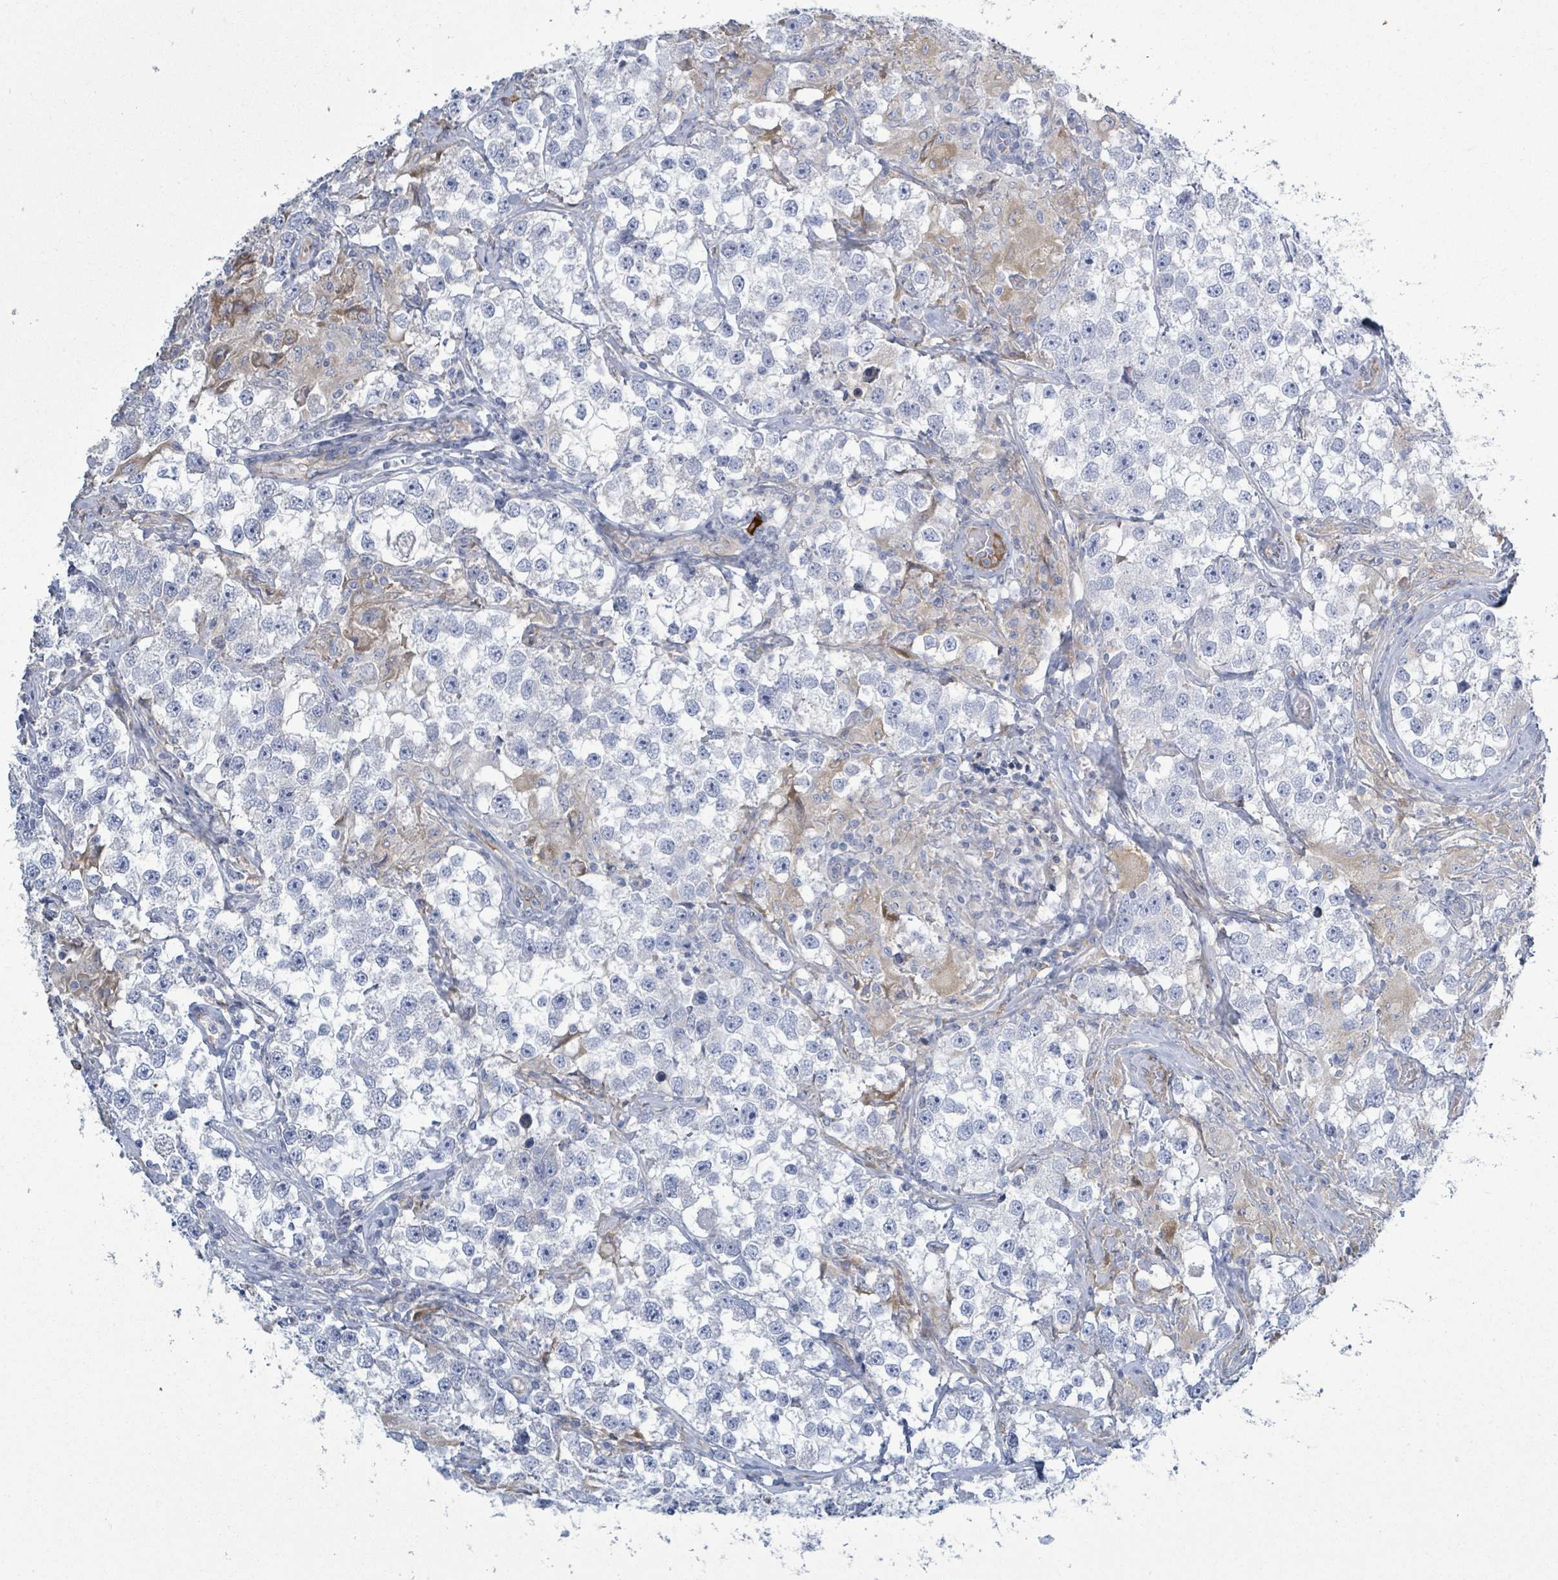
{"staining": {"intensity": "negative", "quantity": "none", "location": "none"}, "tissue": "testis cancer", "cell_type": "Tumor cells", "image_type": "cancer", "snomed": [{"axis": "morphology", "description": "Seminoma, NOS"}, {"axis": "topography", "description": "Testis"}], "caption": "A histopathology image of testis cancer stained for a protein demonstrates no brown staining in tumor cells.", "gene": "SIRPB1", "patient": {"sex": "male", "age": 46}}